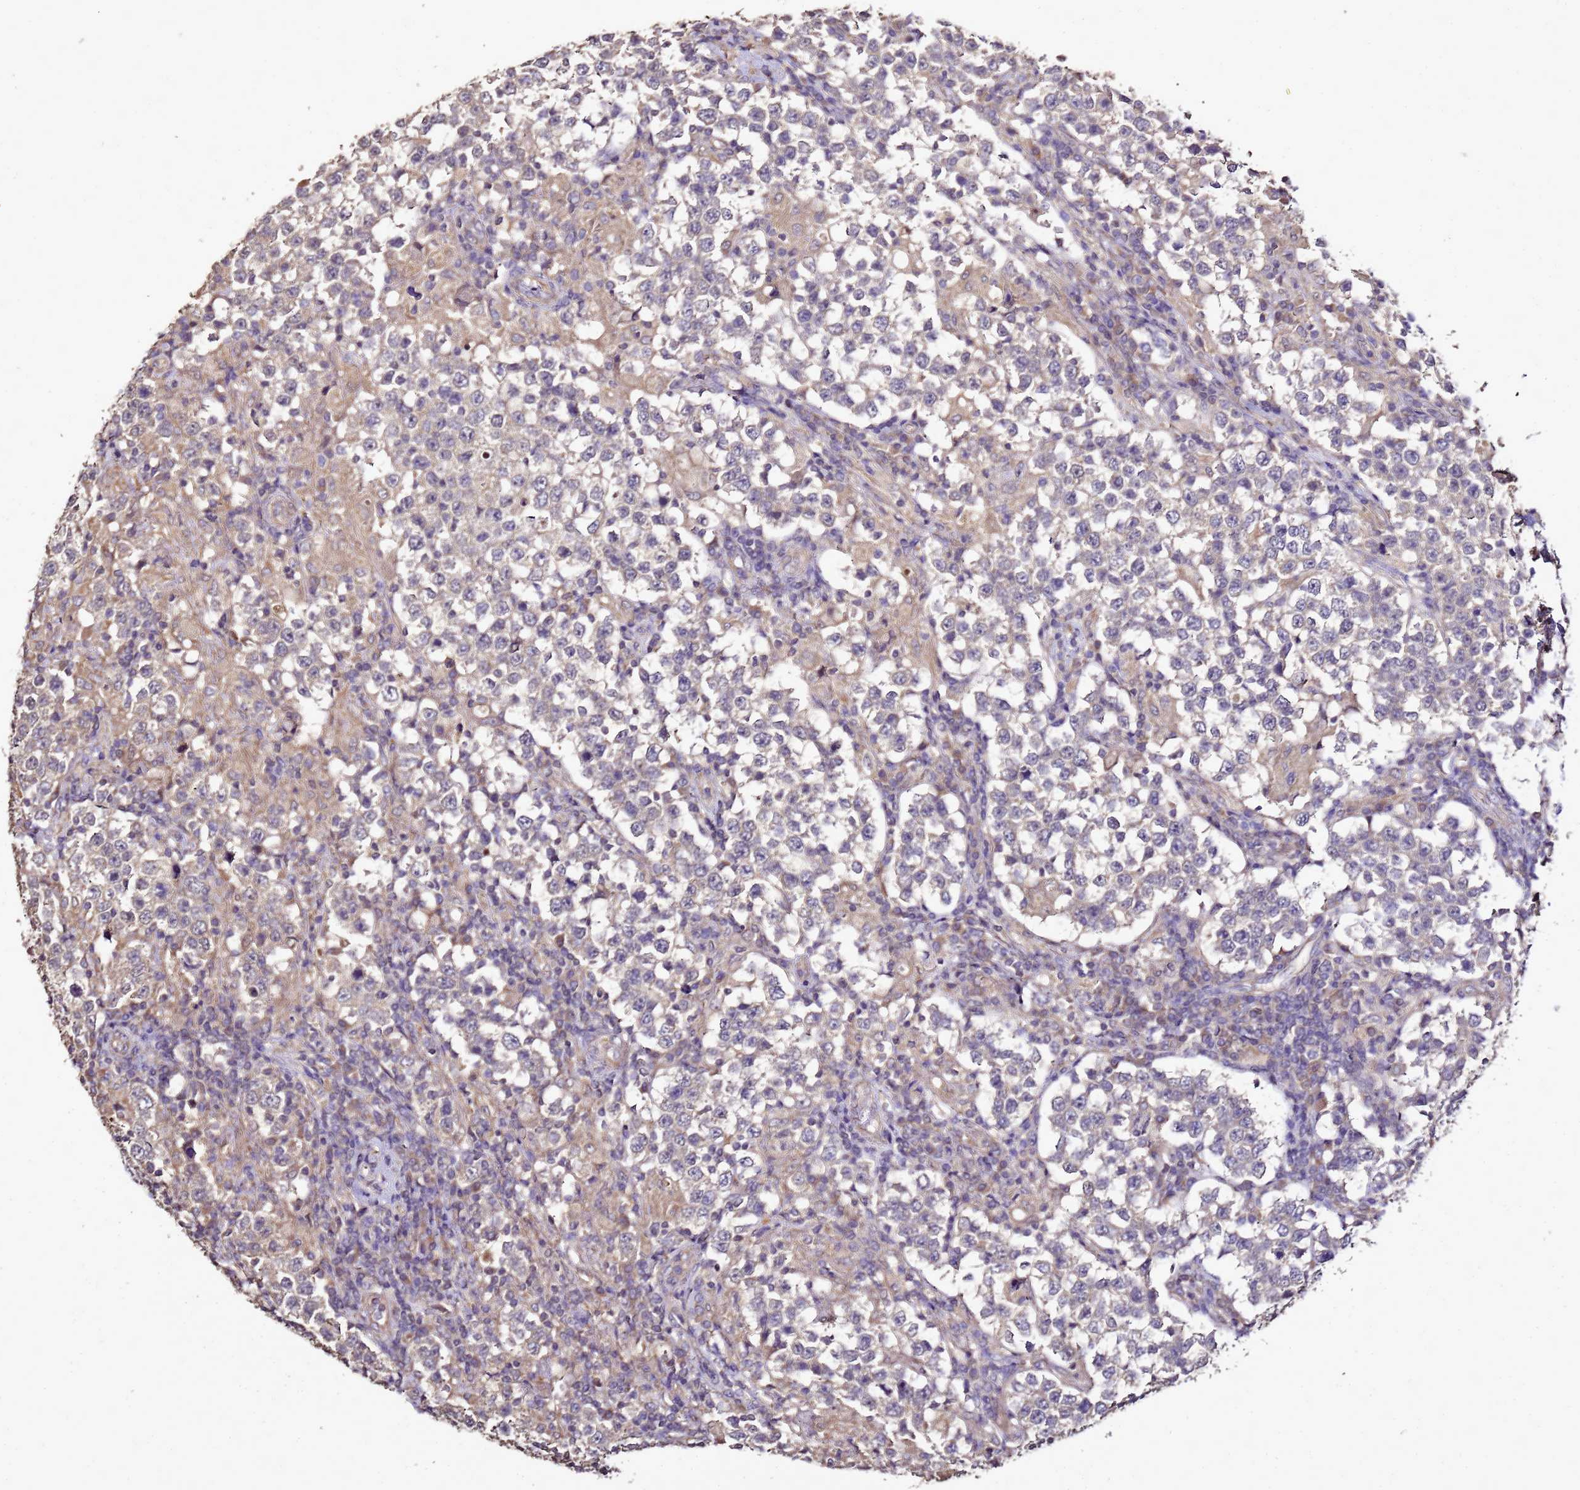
{"staining": {"intensity": "weak", "quantity": "<25%", "location": "cytoplasmic/membranous"}, "tissue": "testis cancer", "cell_type": "Tumor cells", "image_type": "cancer", "snomed": [{"axis": "morphology", "description": "Seminoma, NOS"}, {"axis": "morphology", "description": "Carcinoma, Embryonal, NOS"}, {"axis": "topography", "description": "Testis"}], "caption": "DAB immunohistochemical staining of testis cancer exhibits no significant positivity in tumor cells.", "gene": "ENOPH1", "patient": {"sex": "male", "age": 41}}